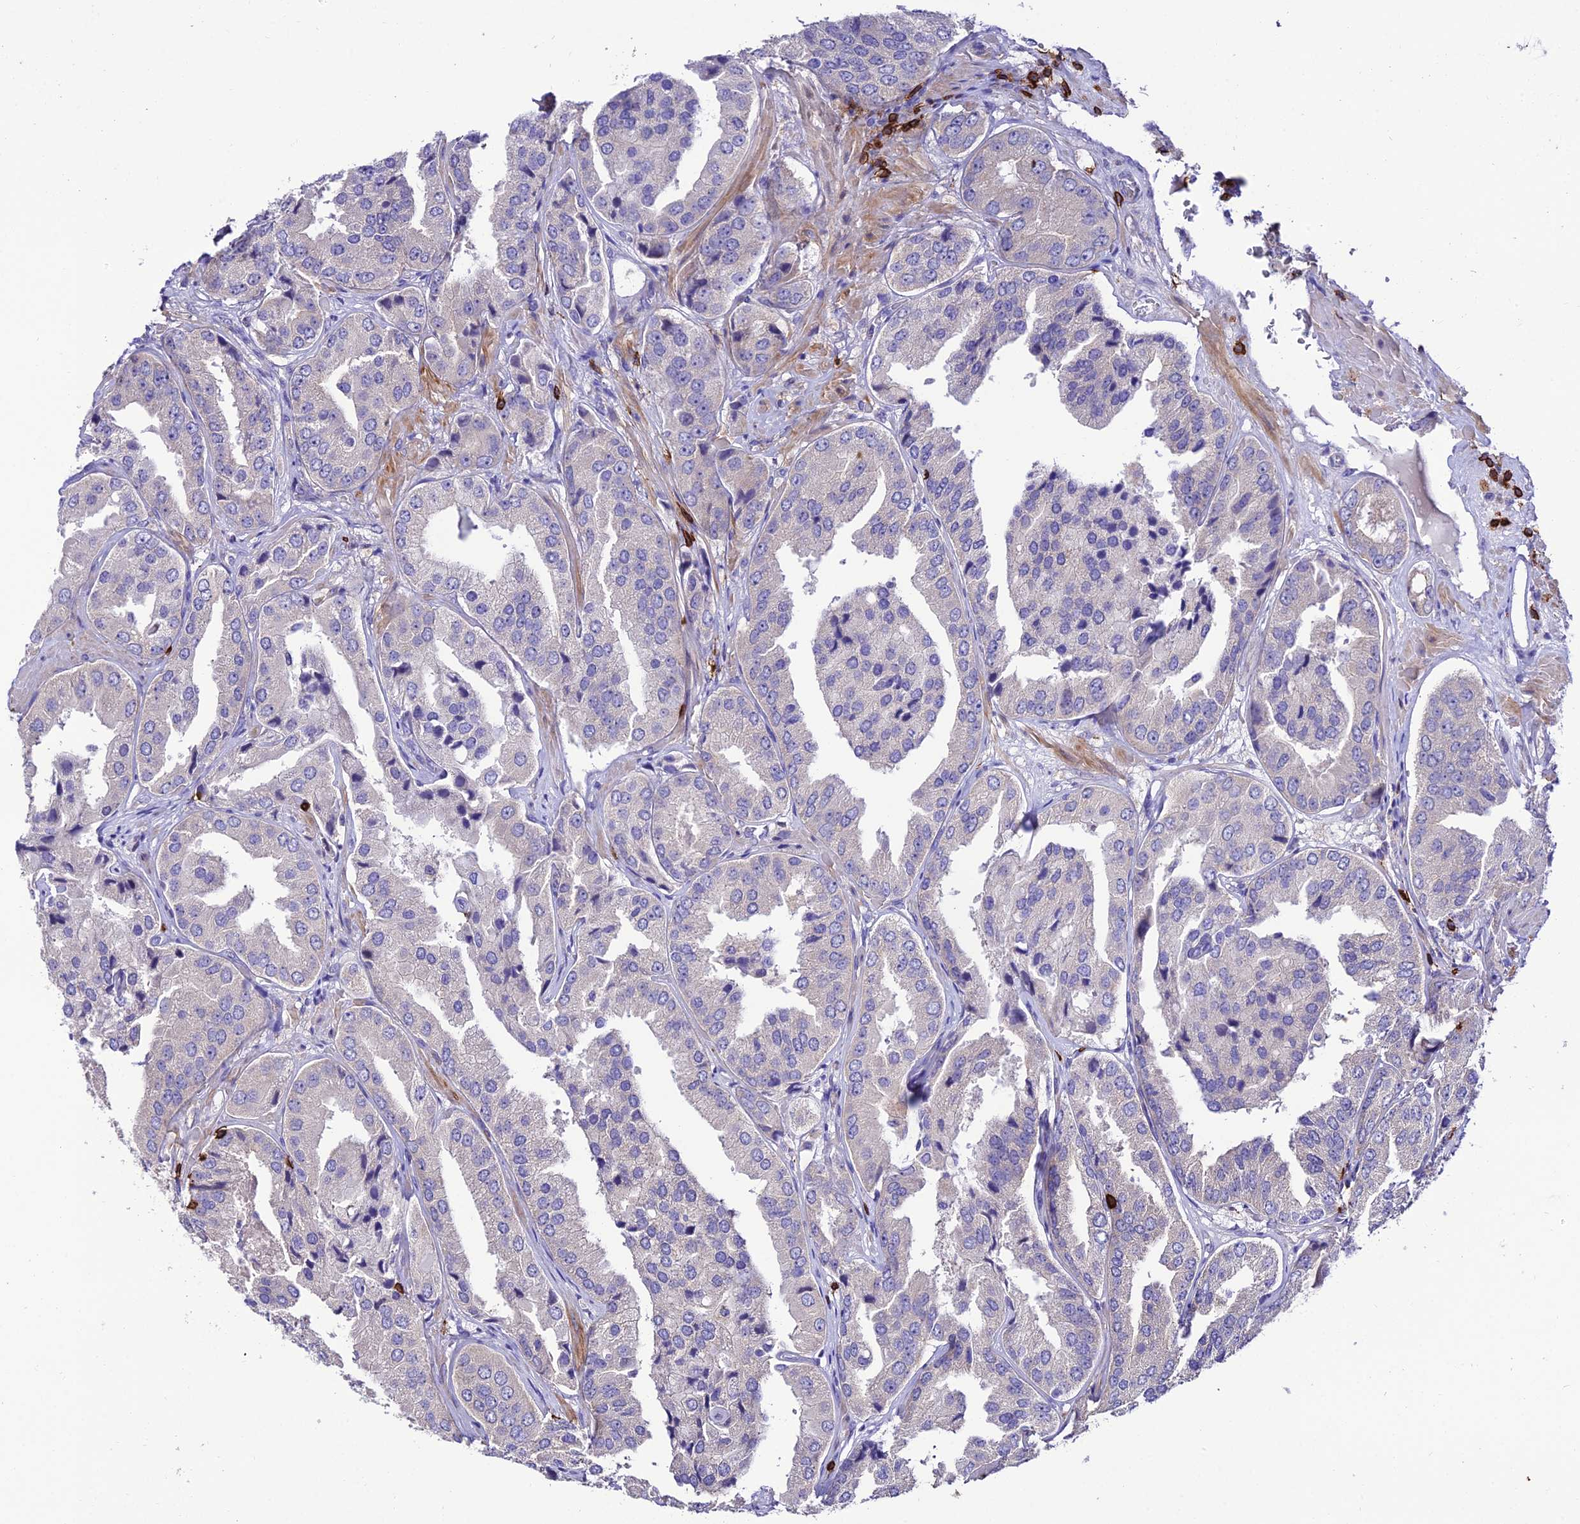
{"staining": {"intensity": "negative", "quantity": "none", "location": "none"}, "tissue": "prostate cancer", "cell_type": "Tumor cells", "image_type": "cancer", "snomed": [{"axis": "morphology", "description": "Adenocarcinoma, High grade"}, {"axis": "topography", "description": "Prostate"}], "caption": "A photomicrograph of prostate cancer stained for a protein reveals no brown staining in tumor cells. (DAB immunohistochemistry, high magnification).", "gene": "PTPRCAP", "patient": {"sex": "male", "age": 63}}